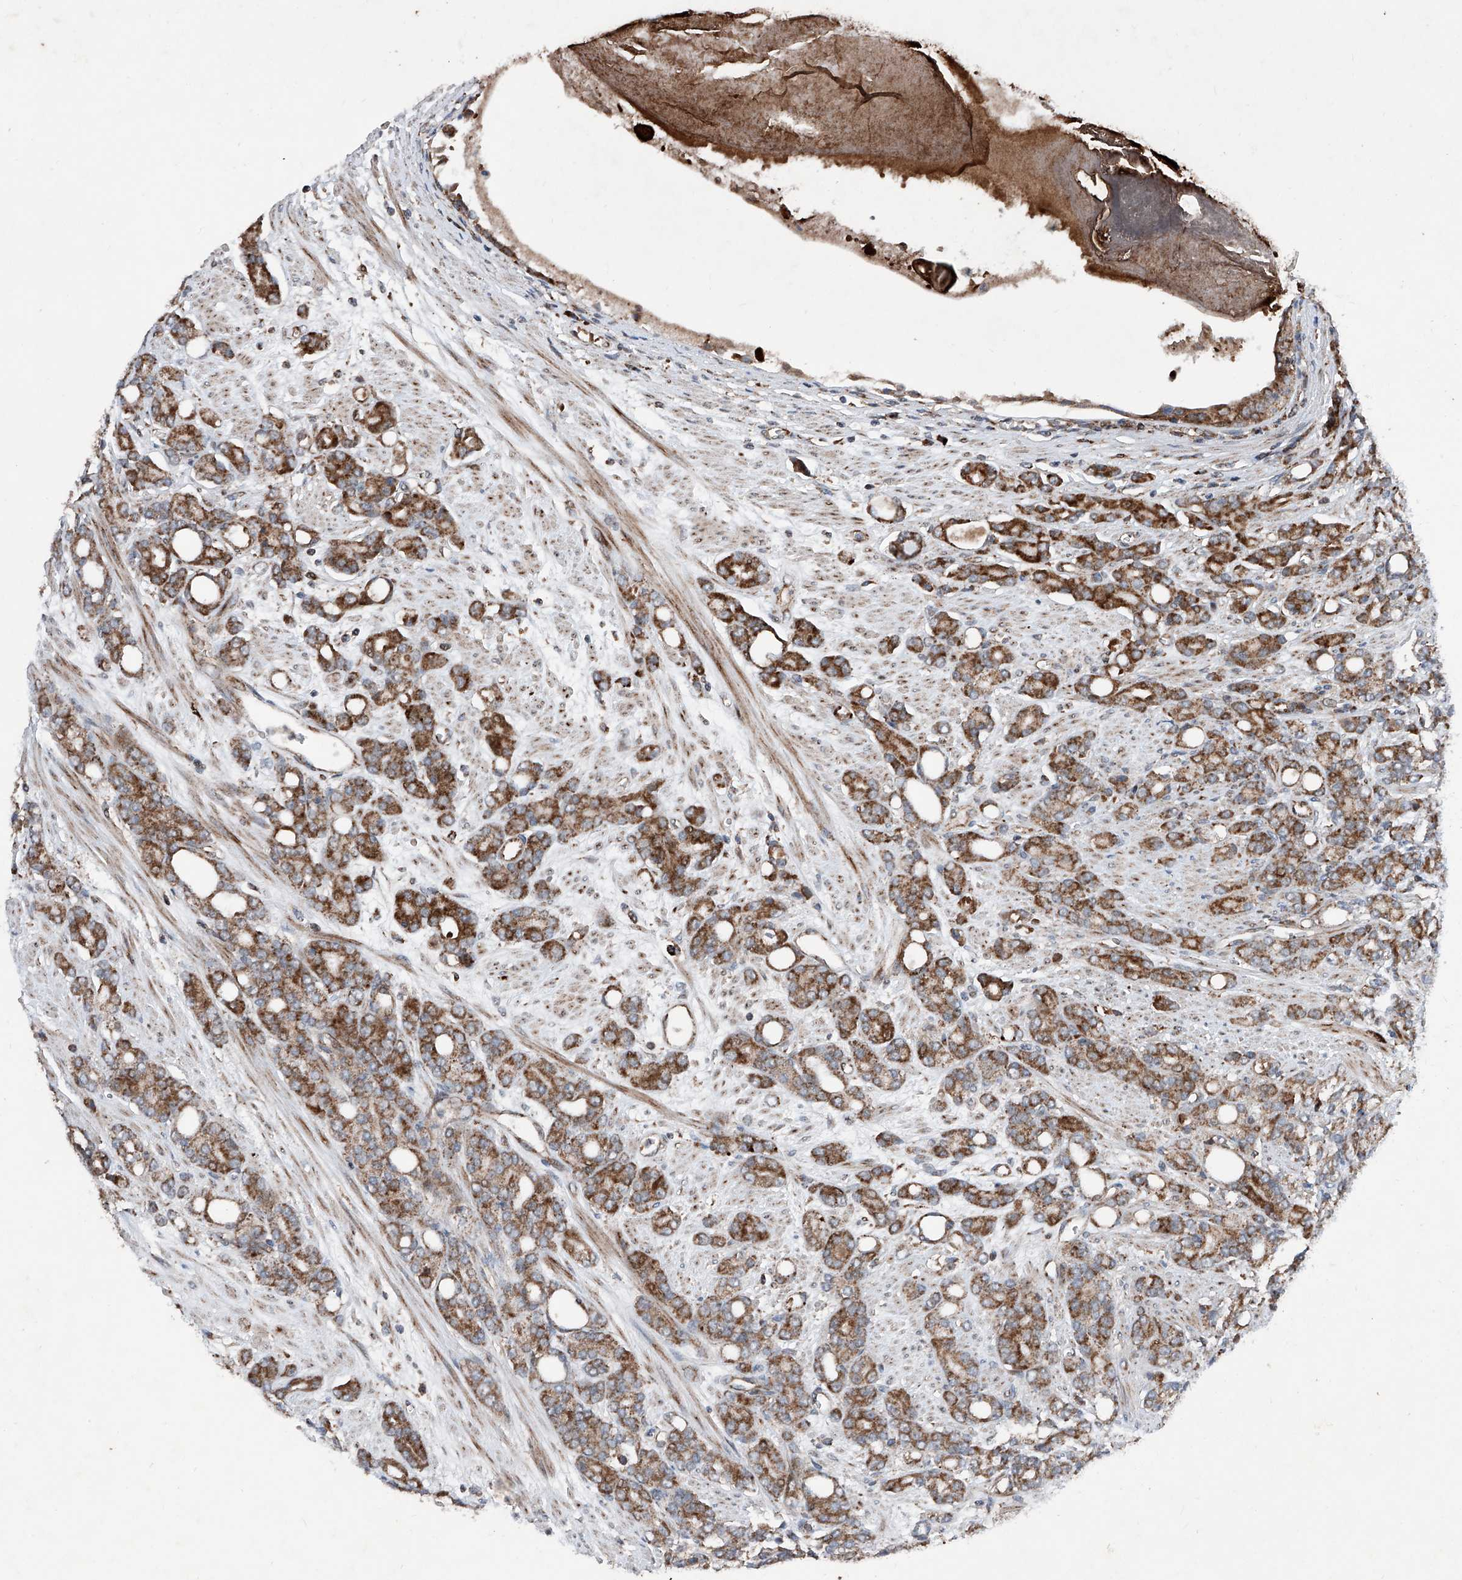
{"staining": {"intensity": "moderate", "quantity": ">75%", "location": "cytoplasmic/membranous"}, "tissue": "prostate cancer", "cell_type": "Tumor cells", "image_type": "cancer", "snomed": [{"axis": "morphology", "description": "Adenocarcinoma, High grade"}, {"axis": "topography", "description": "Prostate"}], "caption": "Adenocarcinoma (high-grade) (prostate) tissue reveals moderate cytoplasmic/membranous positivity in about >75% of tumor cells", "gene": "DAD1", "patient": {"sex": "male", "age": 62}}